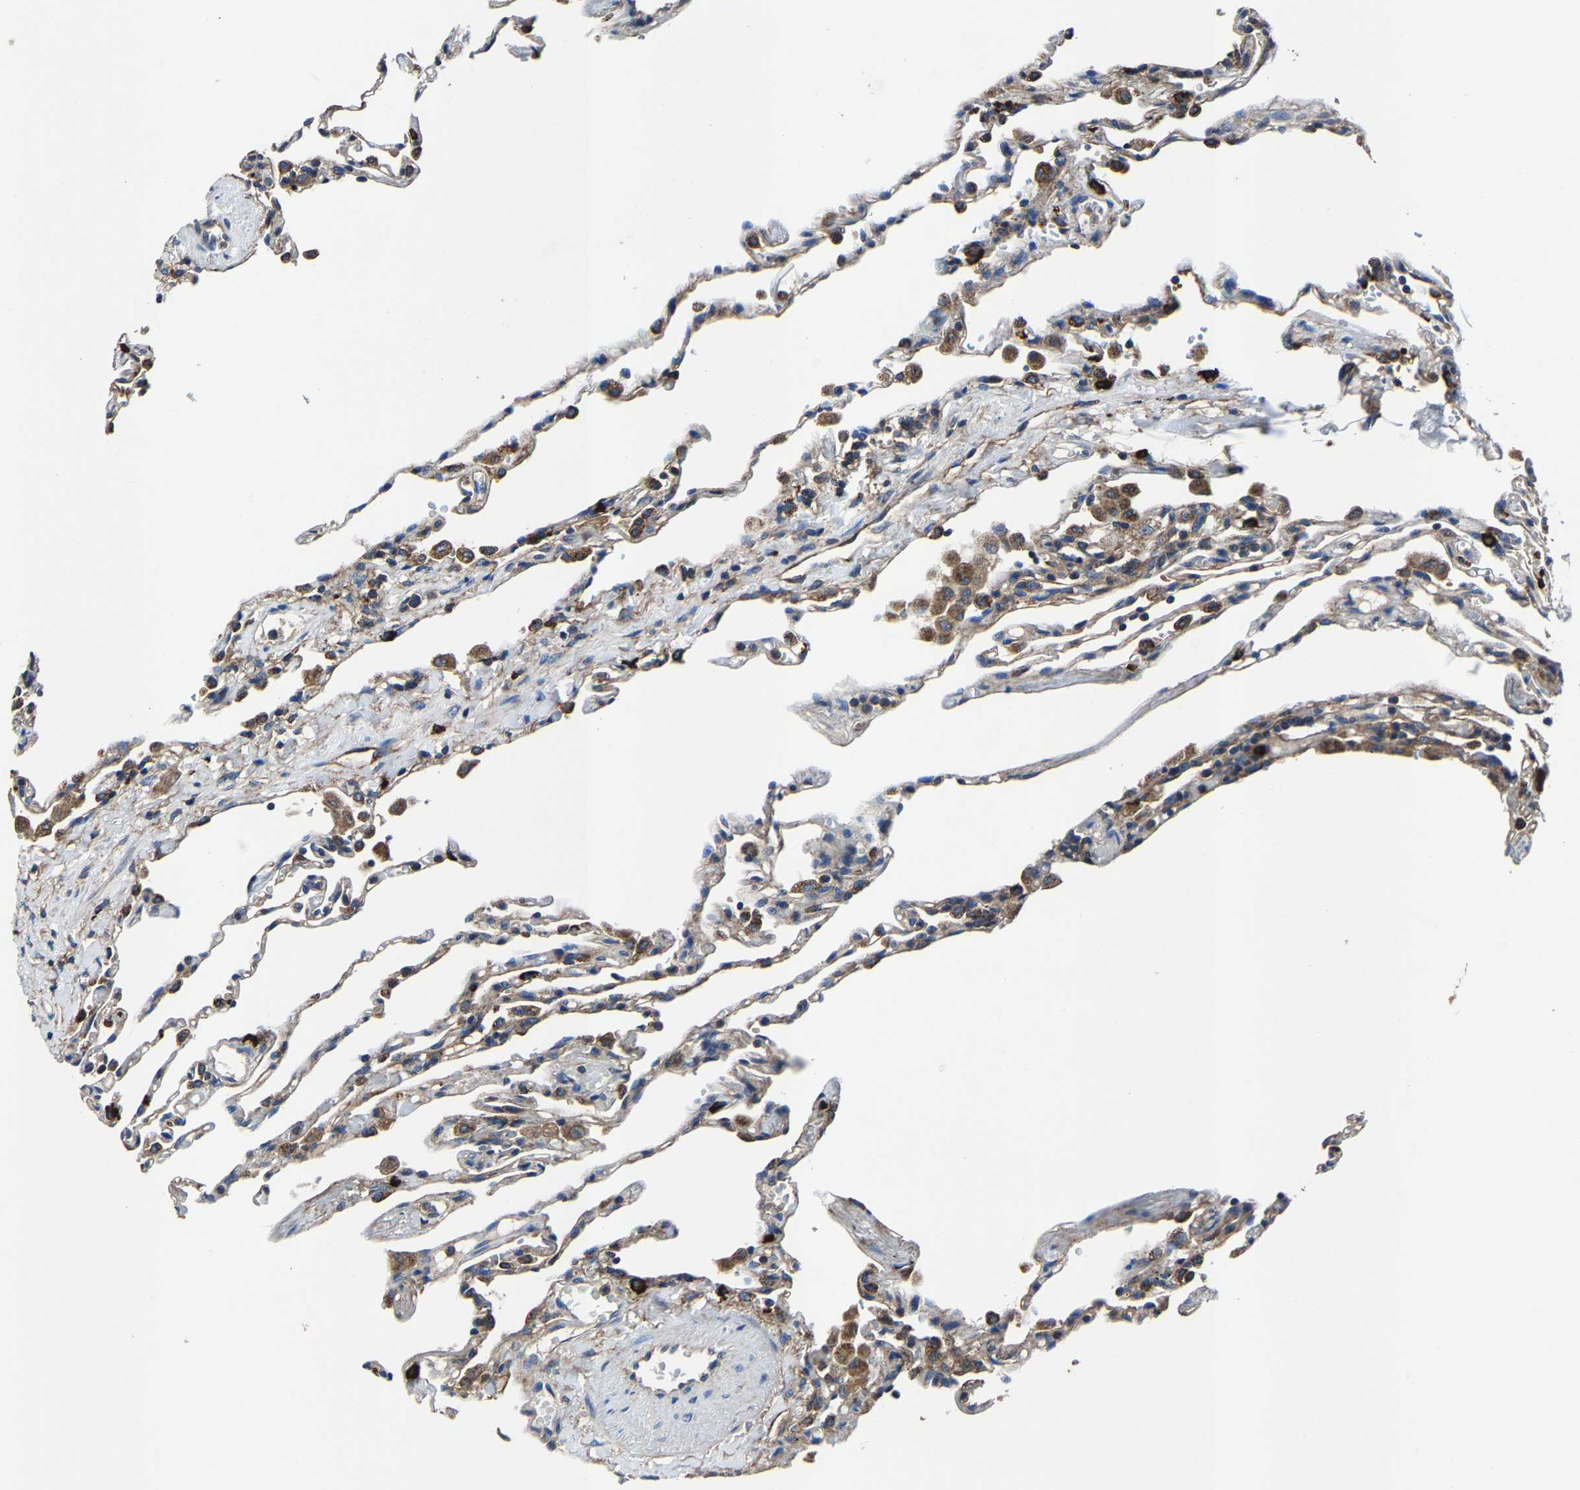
{"staining": {"intensity": "moderate", "quantity": "25%-75%", "location": "cytoplasmic/membranous"}, "tissue": "lung", "cell_type": "Alveolar cells", "image_type": "normal", "snomed": [{"axis": "morphology", "description": "Normal tissue, NOS"}, {"axis": "topography", "description": "Lung"}], "caption": "The immunohistochemical stain highlights moderate cytoplasmic/membranous expression in alveolar cells of benign lung. The protein of interest is shown in brown color, while the nuclei are stained blue.", "gene": "KIAA1958", "patient": {"sex": "male", "age": 59}}